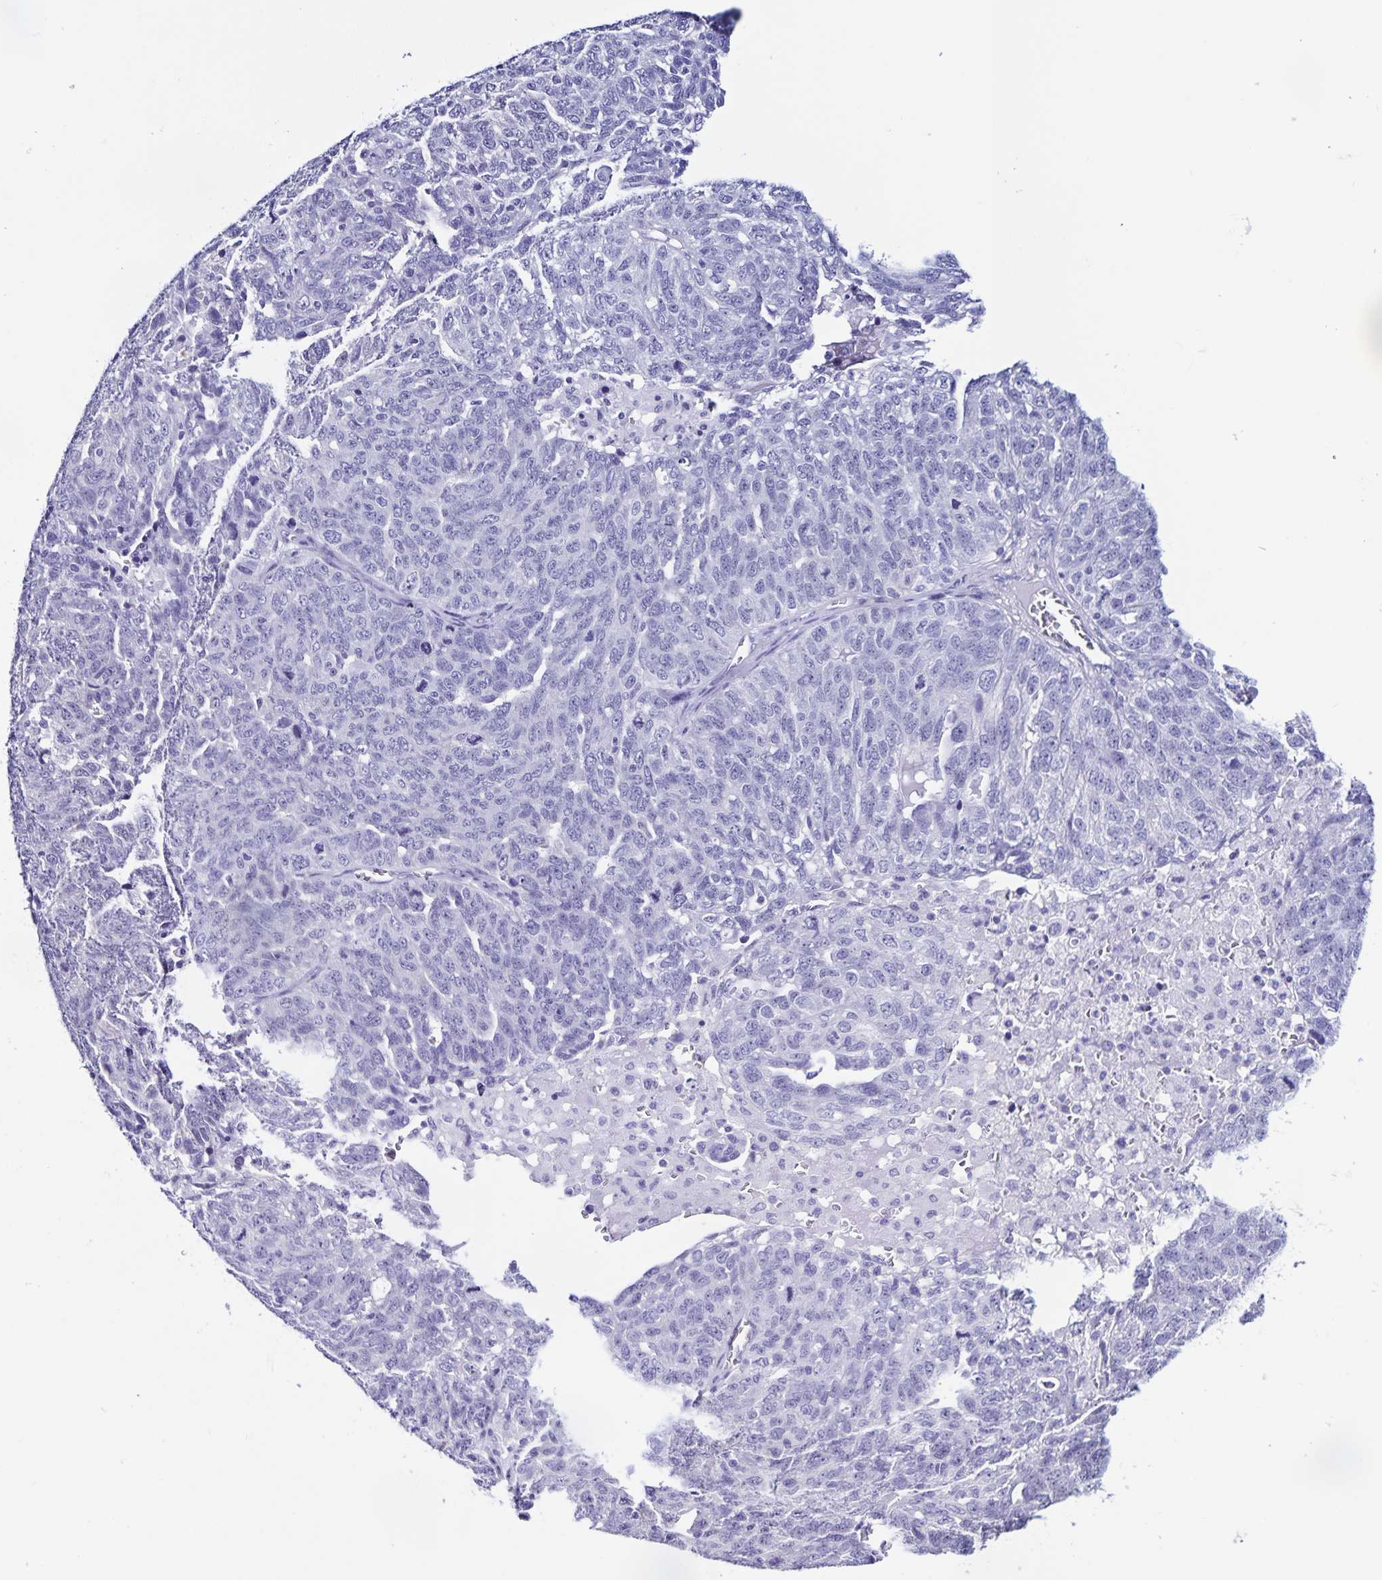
{"staining": {"intensity": "negative", "quantity": "none", "location": "none"}, "tissue": "ovarian cancer", "cell_type": "Tumor cells", "image_type": "cancer", "snomed": [{"axis": "morphology", "description": "Cystadenocarcinoma, serous, NOS"}, {"axis": "topography", "description": "Ovary"}], "caption": "Immunohistochemistry image of human ovarian cancer stained for a protein (brown), which demonstrates no positivity in tumor cells.", "gene": "FAM170A", "patient": {"sex": "female", "age": 71}}